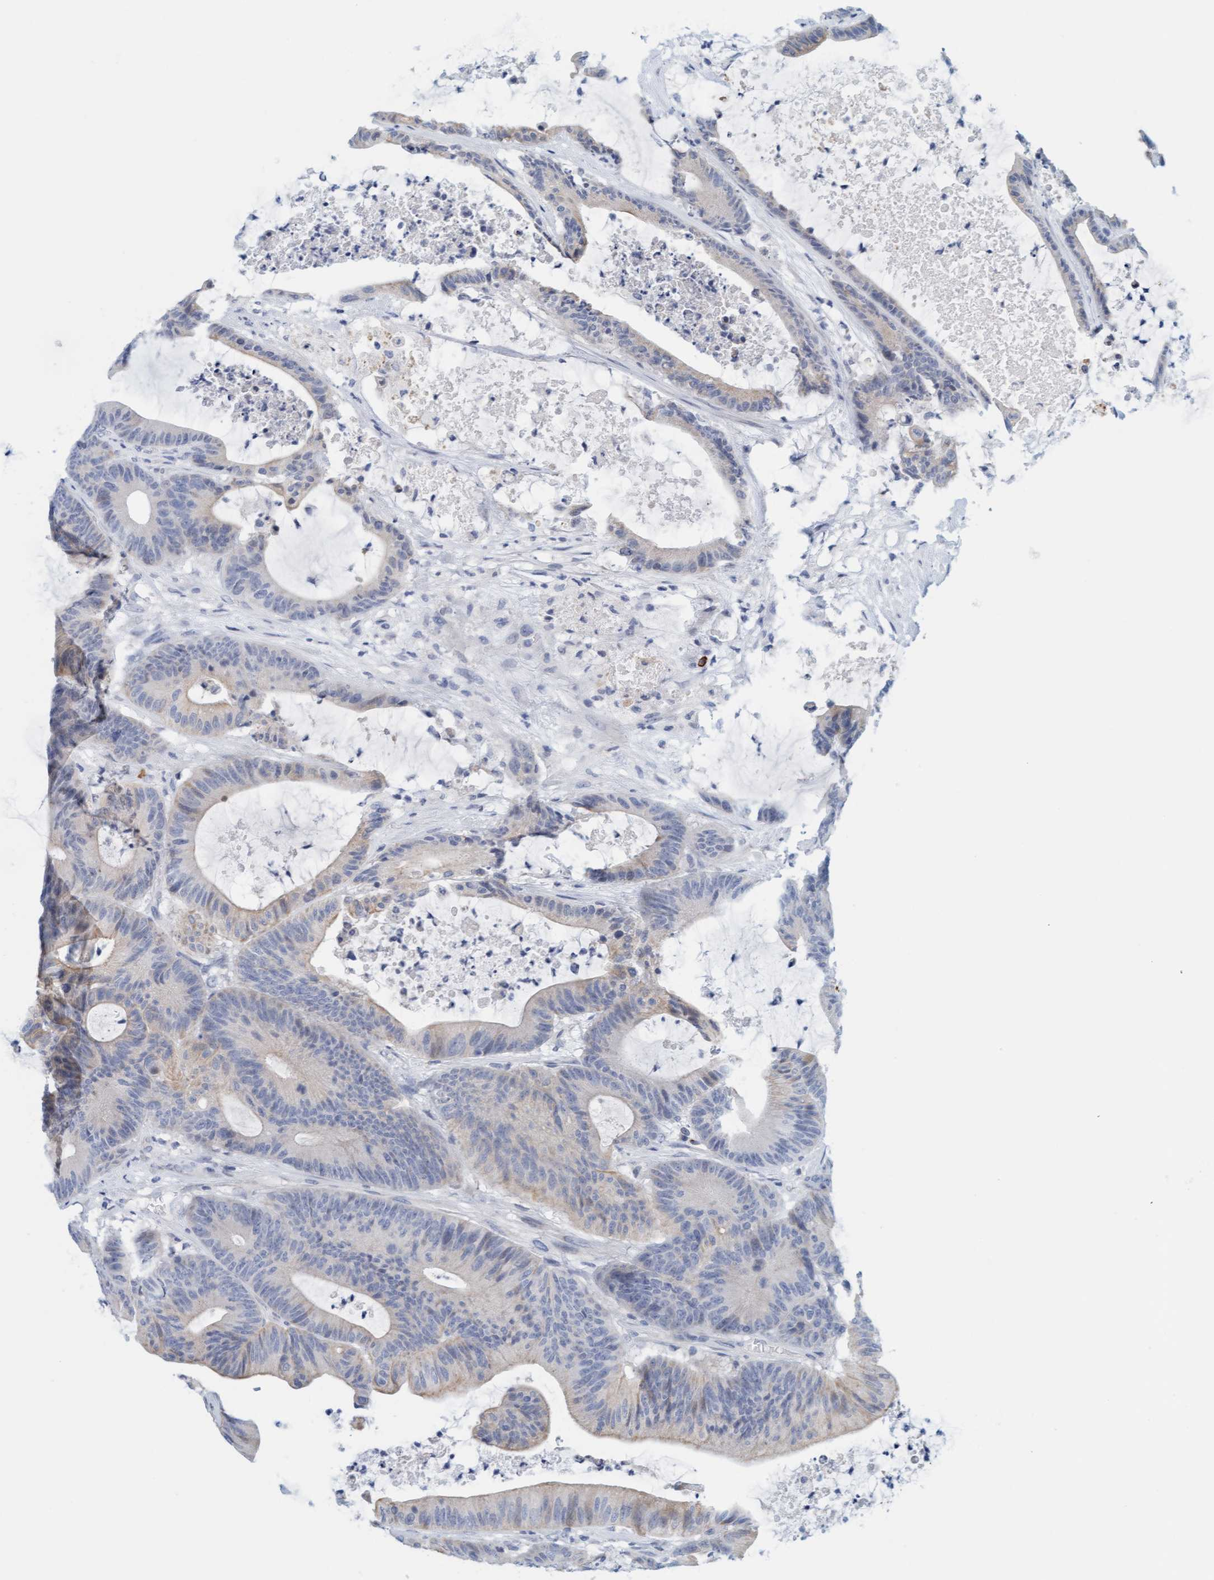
{"staining": {"intensity": "weak", "quantity": "<25%", "location": "cytoplasmic/membranous"}, "tissue": "colorectal cancer", "cell_type": "Tumor cells", "image_type": "cancer", "snomed": [{"axis": "morphology", "description": "Adenocarcinoma, NOS"}, {"axis": "topography", "description": "Colon"}], "caption": "This histopathology image is of adenocarcinoma (colorectal) stained with immunohistochemistry (IHC) to label a protein in brown with the nuclei are counter-stained blue. There is no expression in tumor cells. (Stains: DAB (3,3'-diaminobenzidine) IHC with hematoxylin counter stain, Microscopy: brightfield microscopy at high magnification).", "gene": "CPA3", "patient": {"sex": "female", "age": 84}}